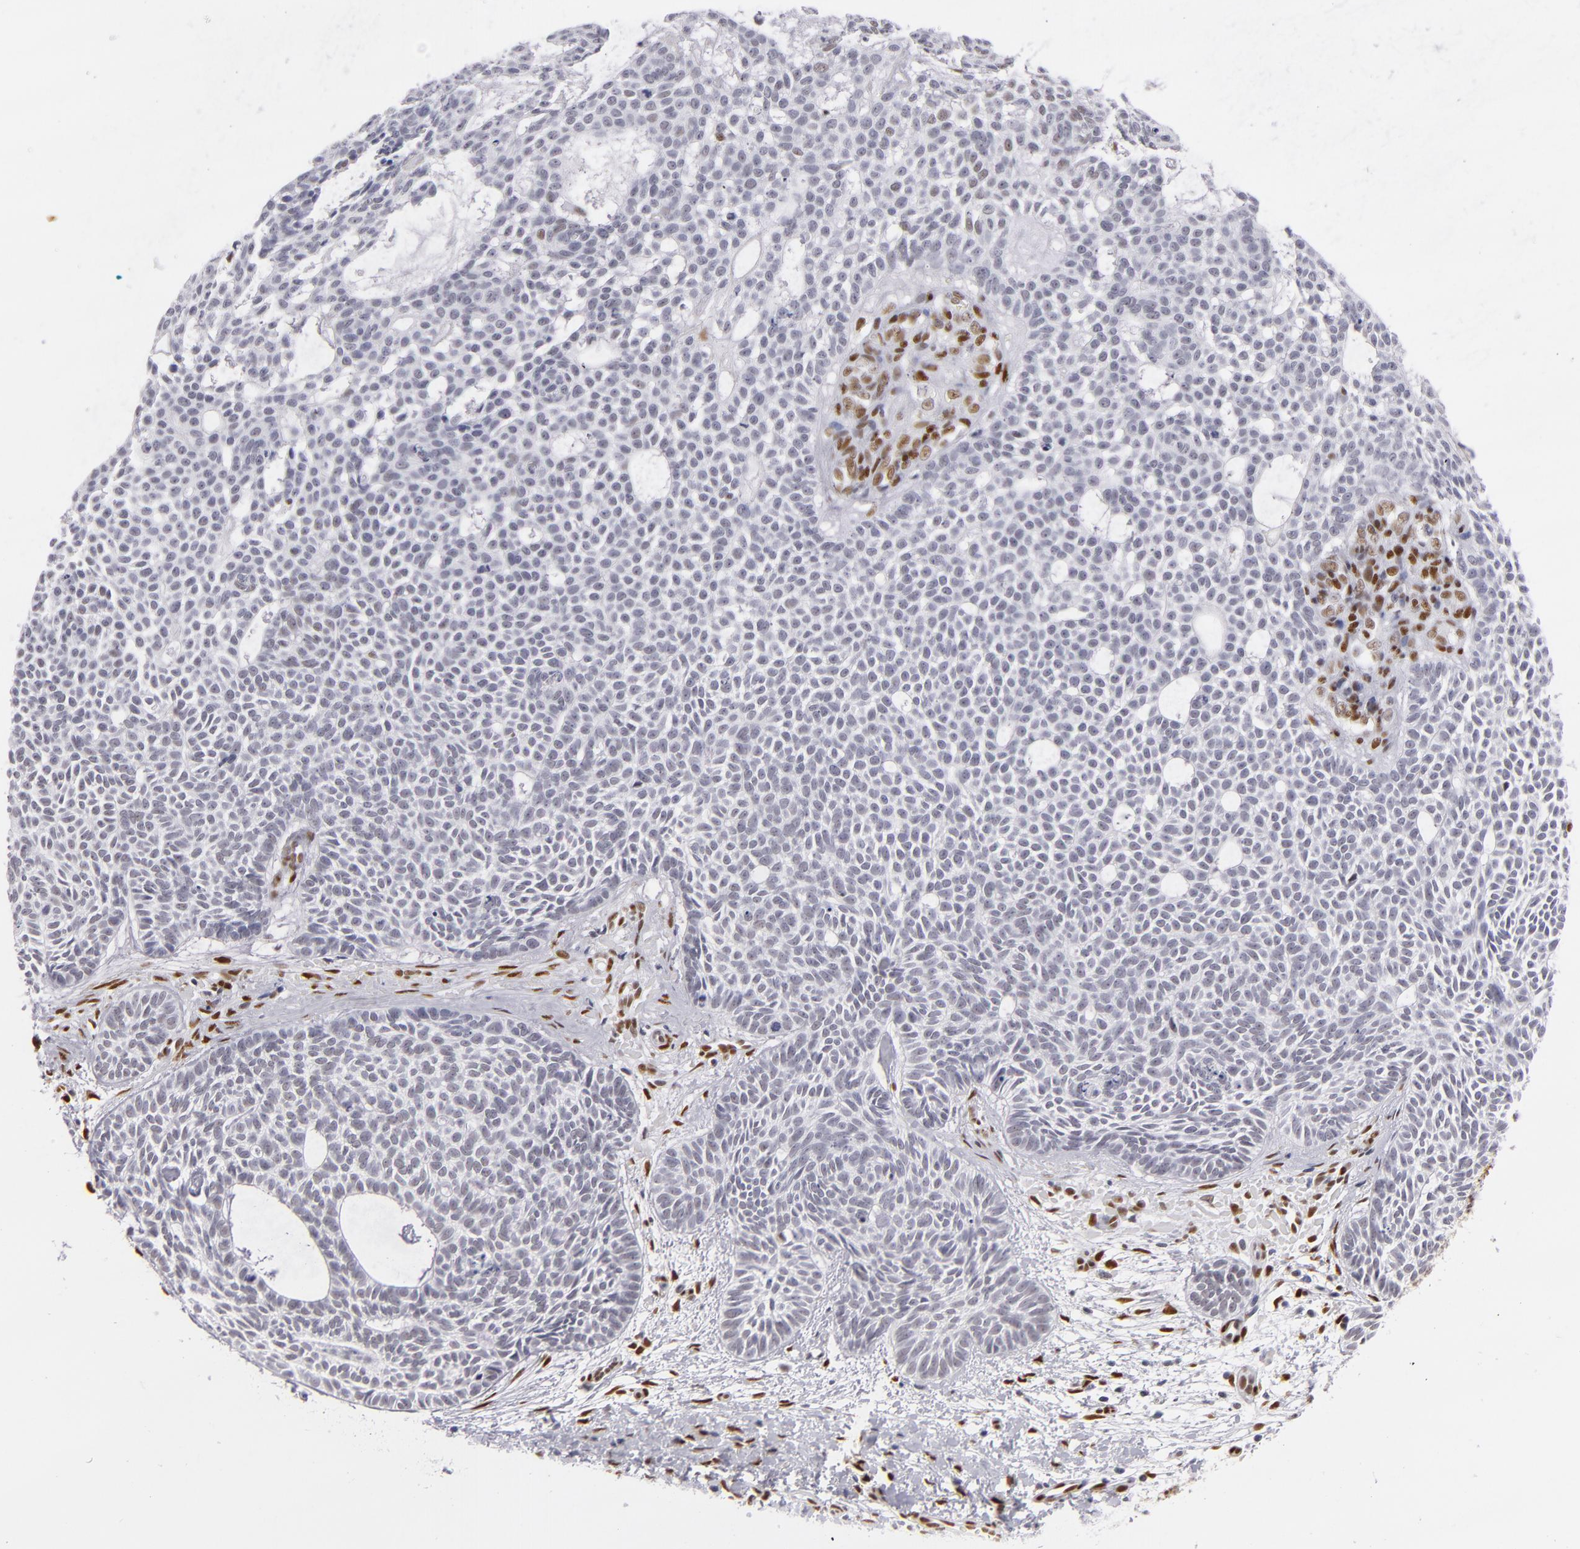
{"staining": {"intensity": "strong", "quantity": "<25%", "location": "nuclear"}, "tissue": "skin cancer", "cell_type": "Tumor cells", "image_type": "cancer", "snomed": [{"axis": "morphology", "description": "Basal cell carcinoma"}, {"axis": "topography", "description": "Skin"}], "caption": "Protein expression analysis of human skin cancer reveals strong nuclear staining in approximately <25% of tumor cells.", "gene": "TOP3A", "patient": {"sex": "male", "age": 75}}